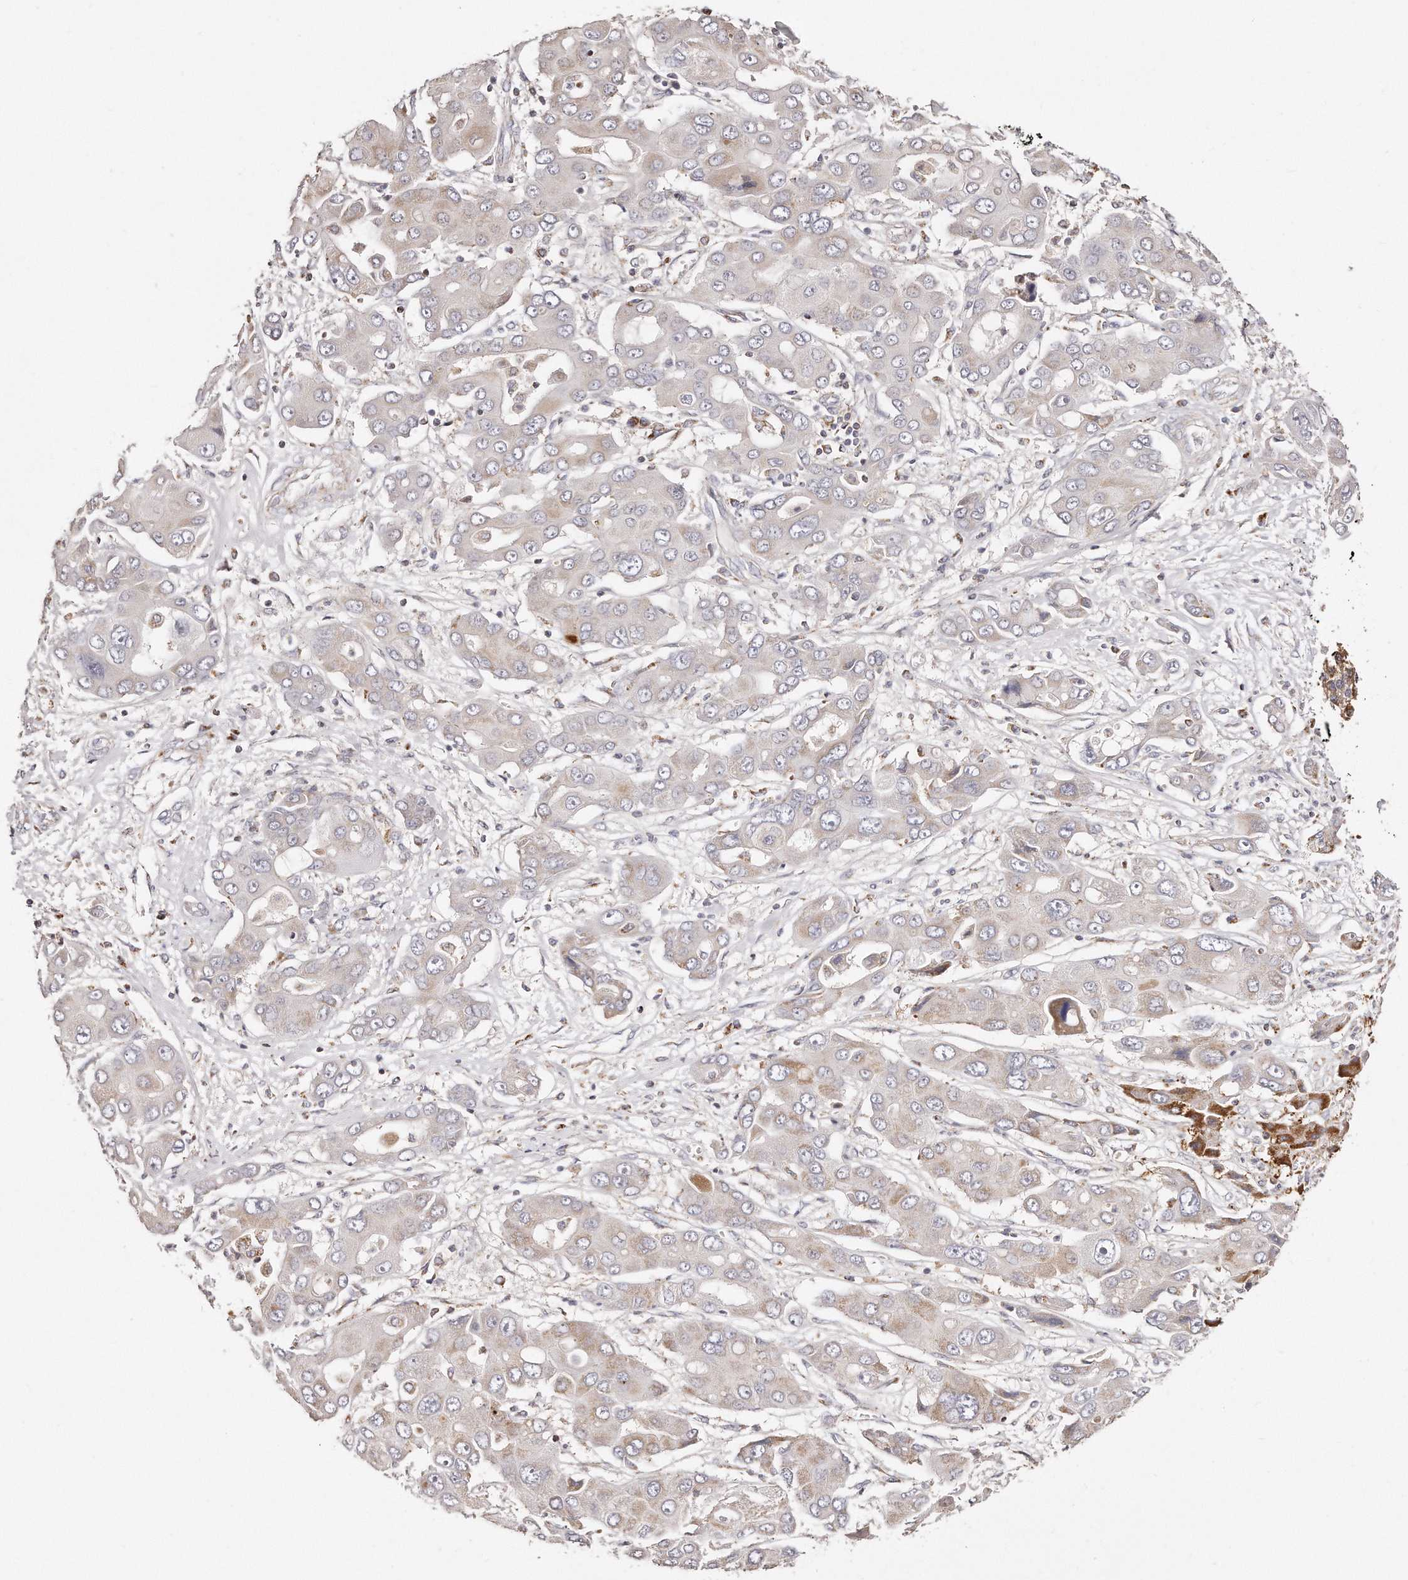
{"staining": {"intensity": "weak", "quantity": "<25%", "location": "cytoplasmic/membranous"}, "tissue": "liver cancer", "cell_type": "Tumor cells", "image_type": "cancer", "snomed": [{"axis": "morphology", "description": "Cholangiocarcinoma"}, {"axis": "topography", "description": "Liver"}], "caption": "Tumor cells show no significant protein expression in liver cholangiocarcinoma.", "gene": "RTKN", "patient": {"sex": "male", "age": 67}}